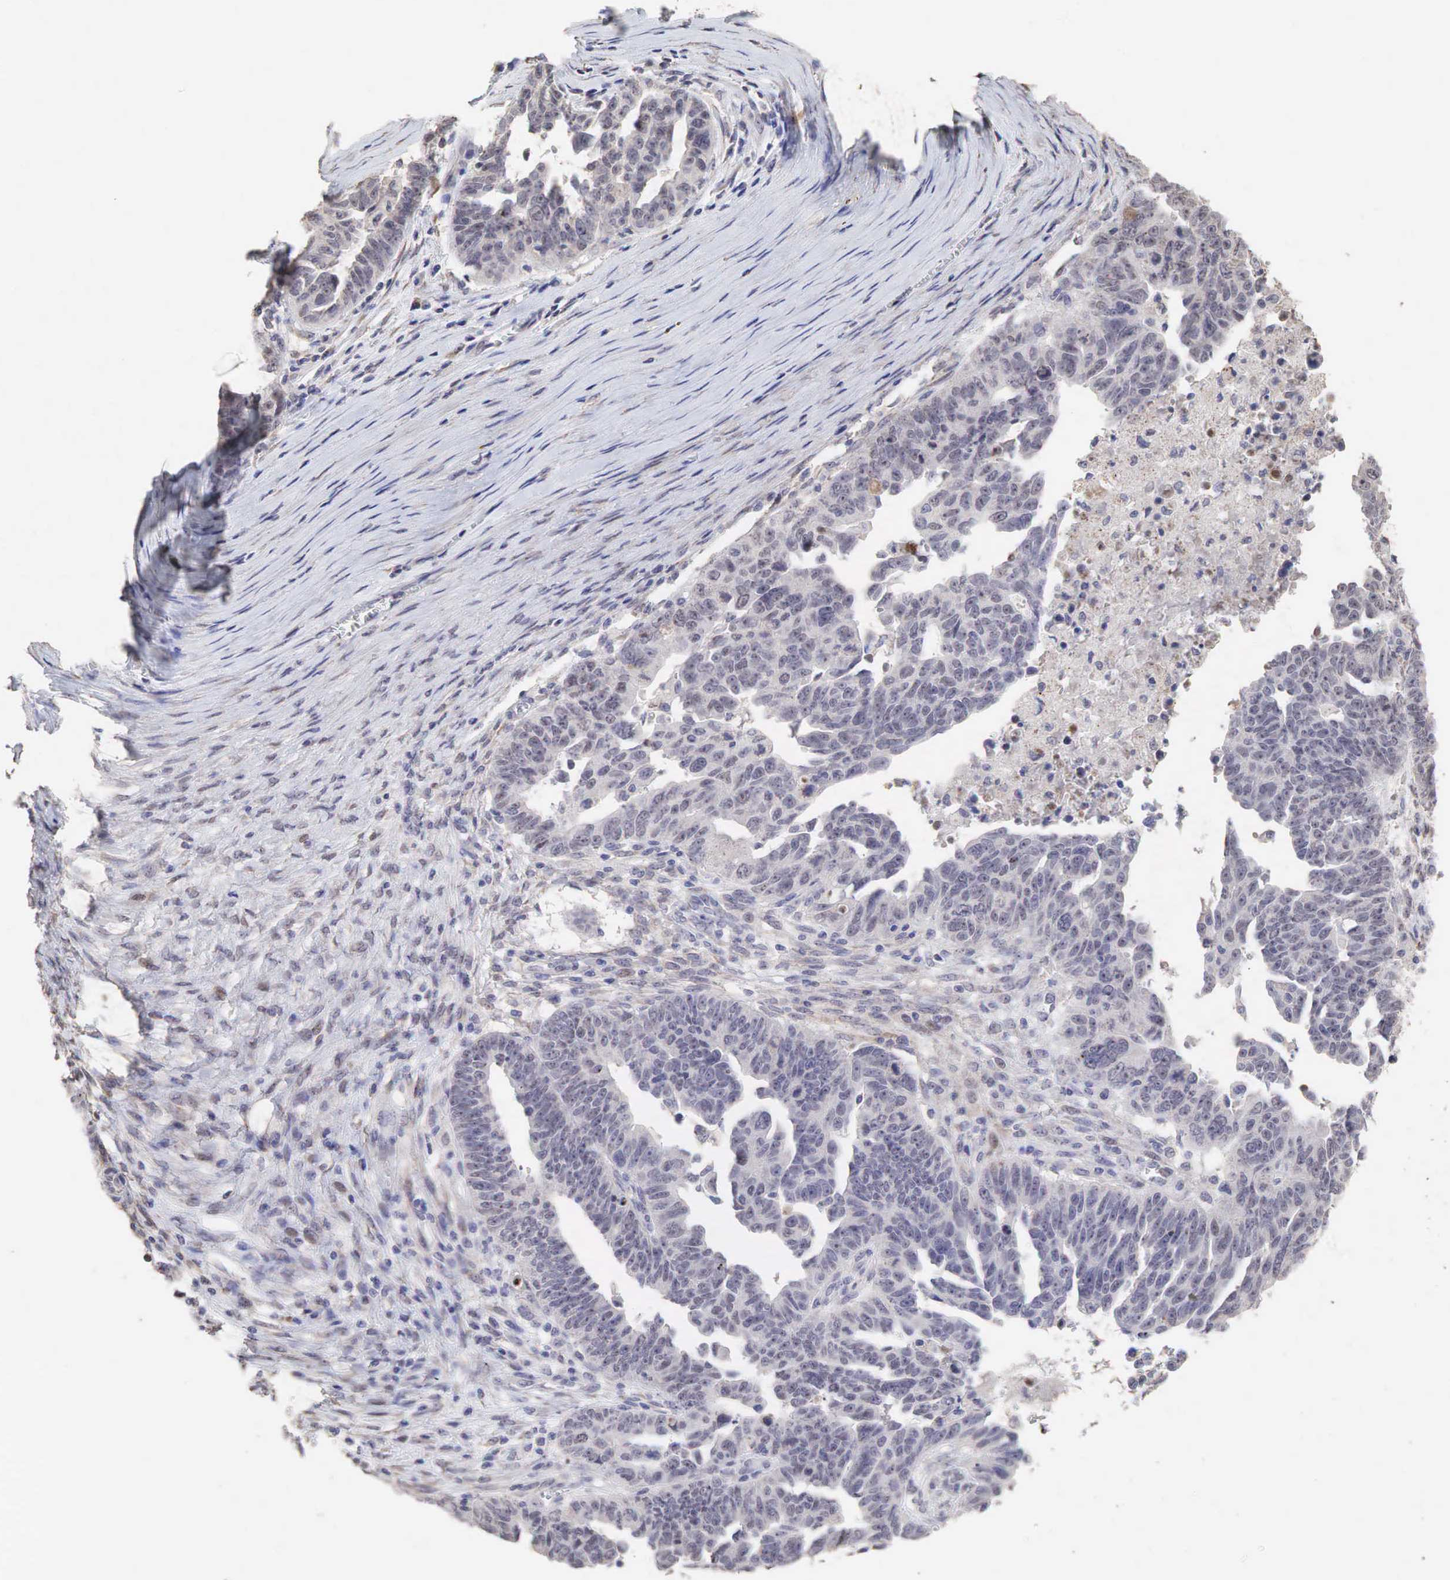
{"staining": {"intensity": "negative", "quantity": "none", "location": "none"}, "tissue": "ovarian cancer", "cell_type": "Tumor cells", "image_type": "cancer", "snomed": [{"axis": "morphology", "description": "Carcinoma, endometroid"}, {"axis": "morphology", "description": "Cystadenocarcinoma, serous, NOS"}, {"axis": "topography", "description": "Ovary"}], "caption": "Tumor cells show no significant staining in endometroid carcinoma (ovarian).", "gene": "DKC1", "patient": {"sex": "female", "age": 45}}